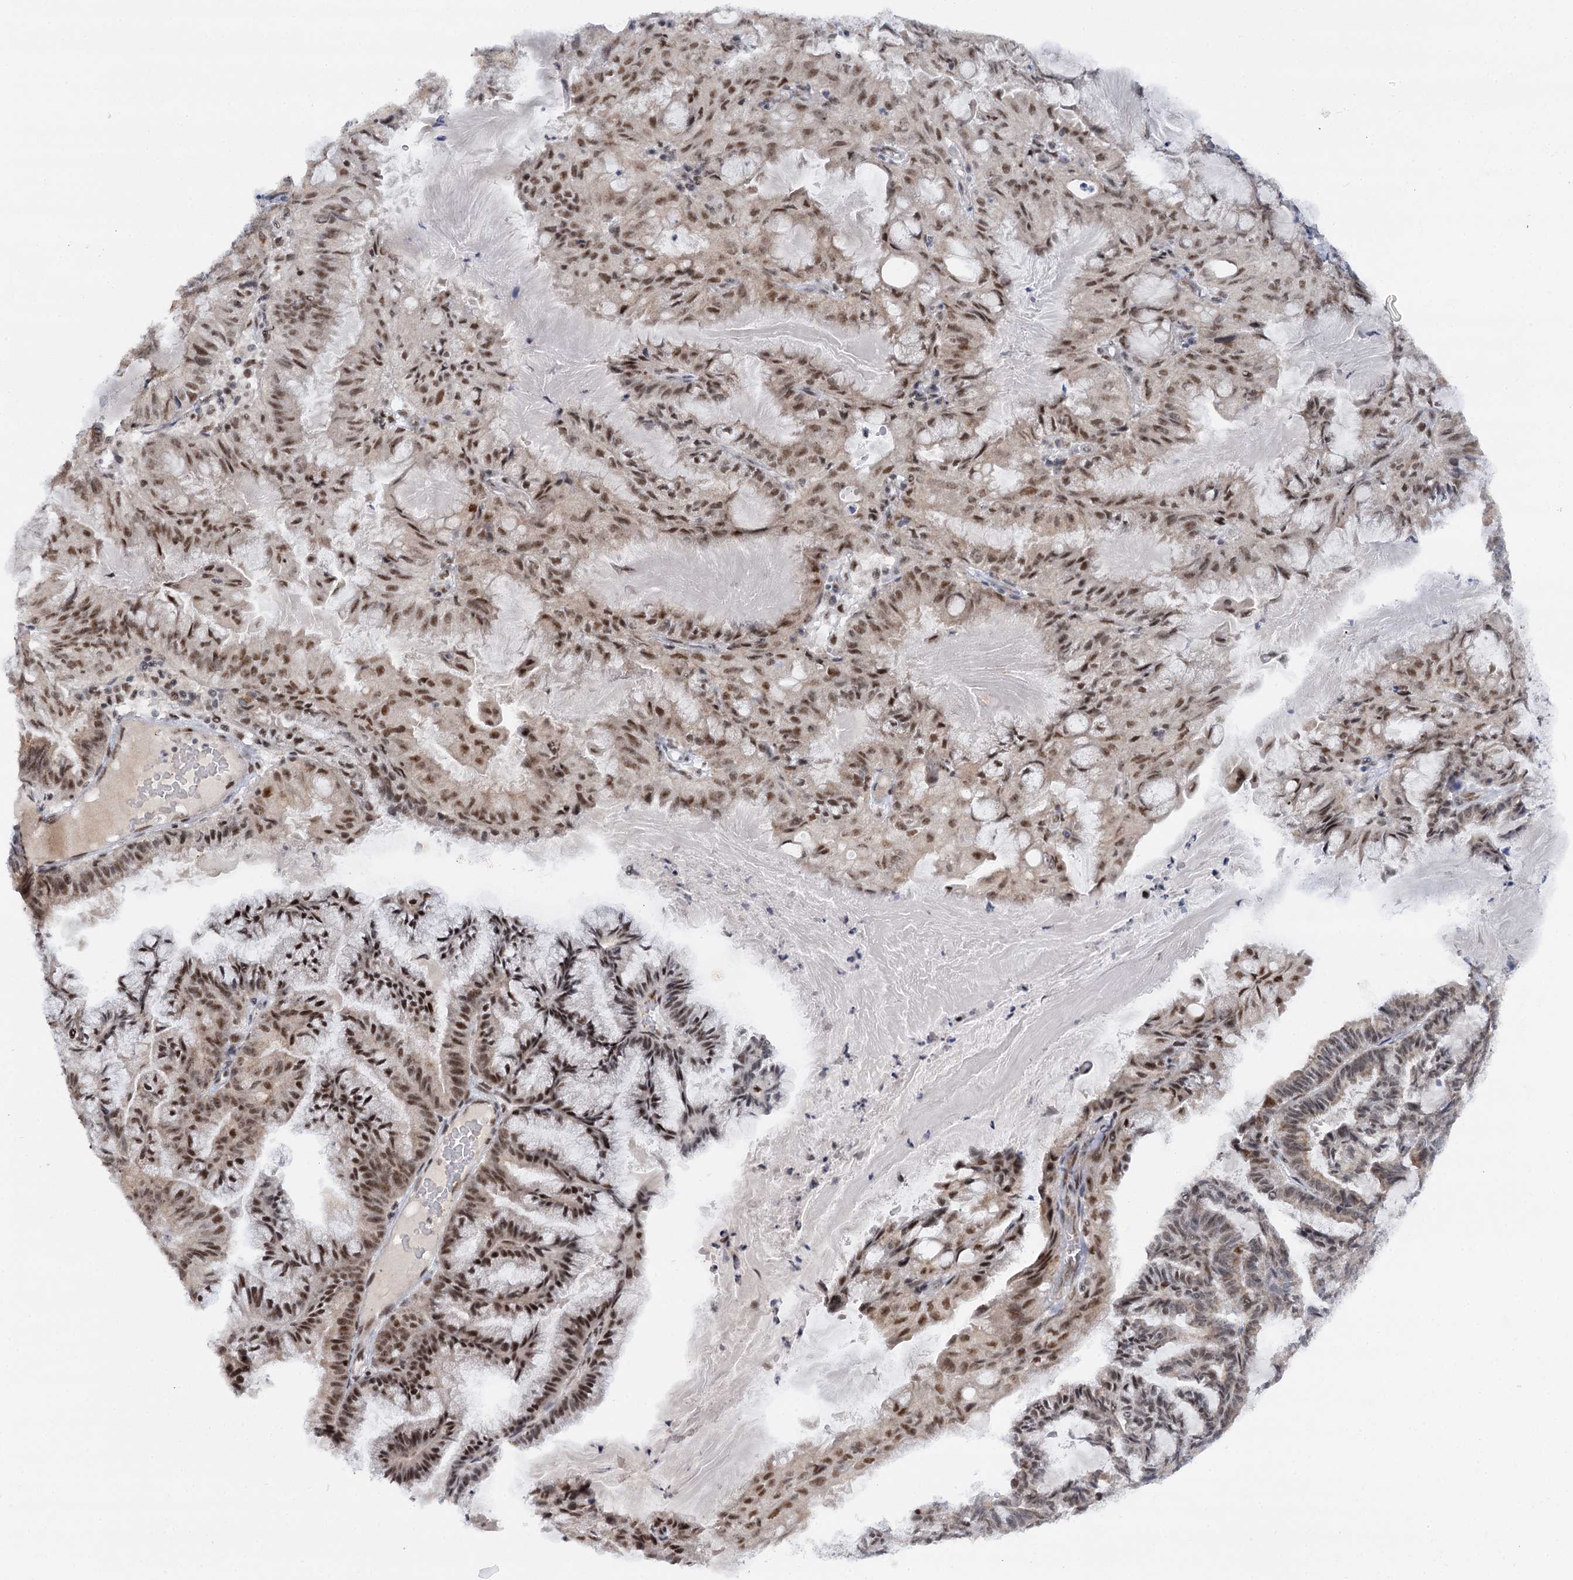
{"staining": {"intensity": "moderate", "quantity": ">75%", "location": "nuclear"}, "tissue": "endometrial cancer", "cell_type": "Tumor cells", "image_type": "cancer", "snomed": [{"axis": "morphology", "description": "Adenocarcinoma, NOS"}, {"axis": "topography", "description": "Endometrium"}], "caption": "Immunohistochemistry (IHC) photomicrograph of neoplastic tissue: human endometrial cancer (adenocarcinoma) stained using IHC displays medium levels of moderate protein expression localized specifically in the nuclear of tumor cells, appearing as a nuclear brown color.", "gene": "BUD13", "patient": {"sex": "female", "age": 86}}